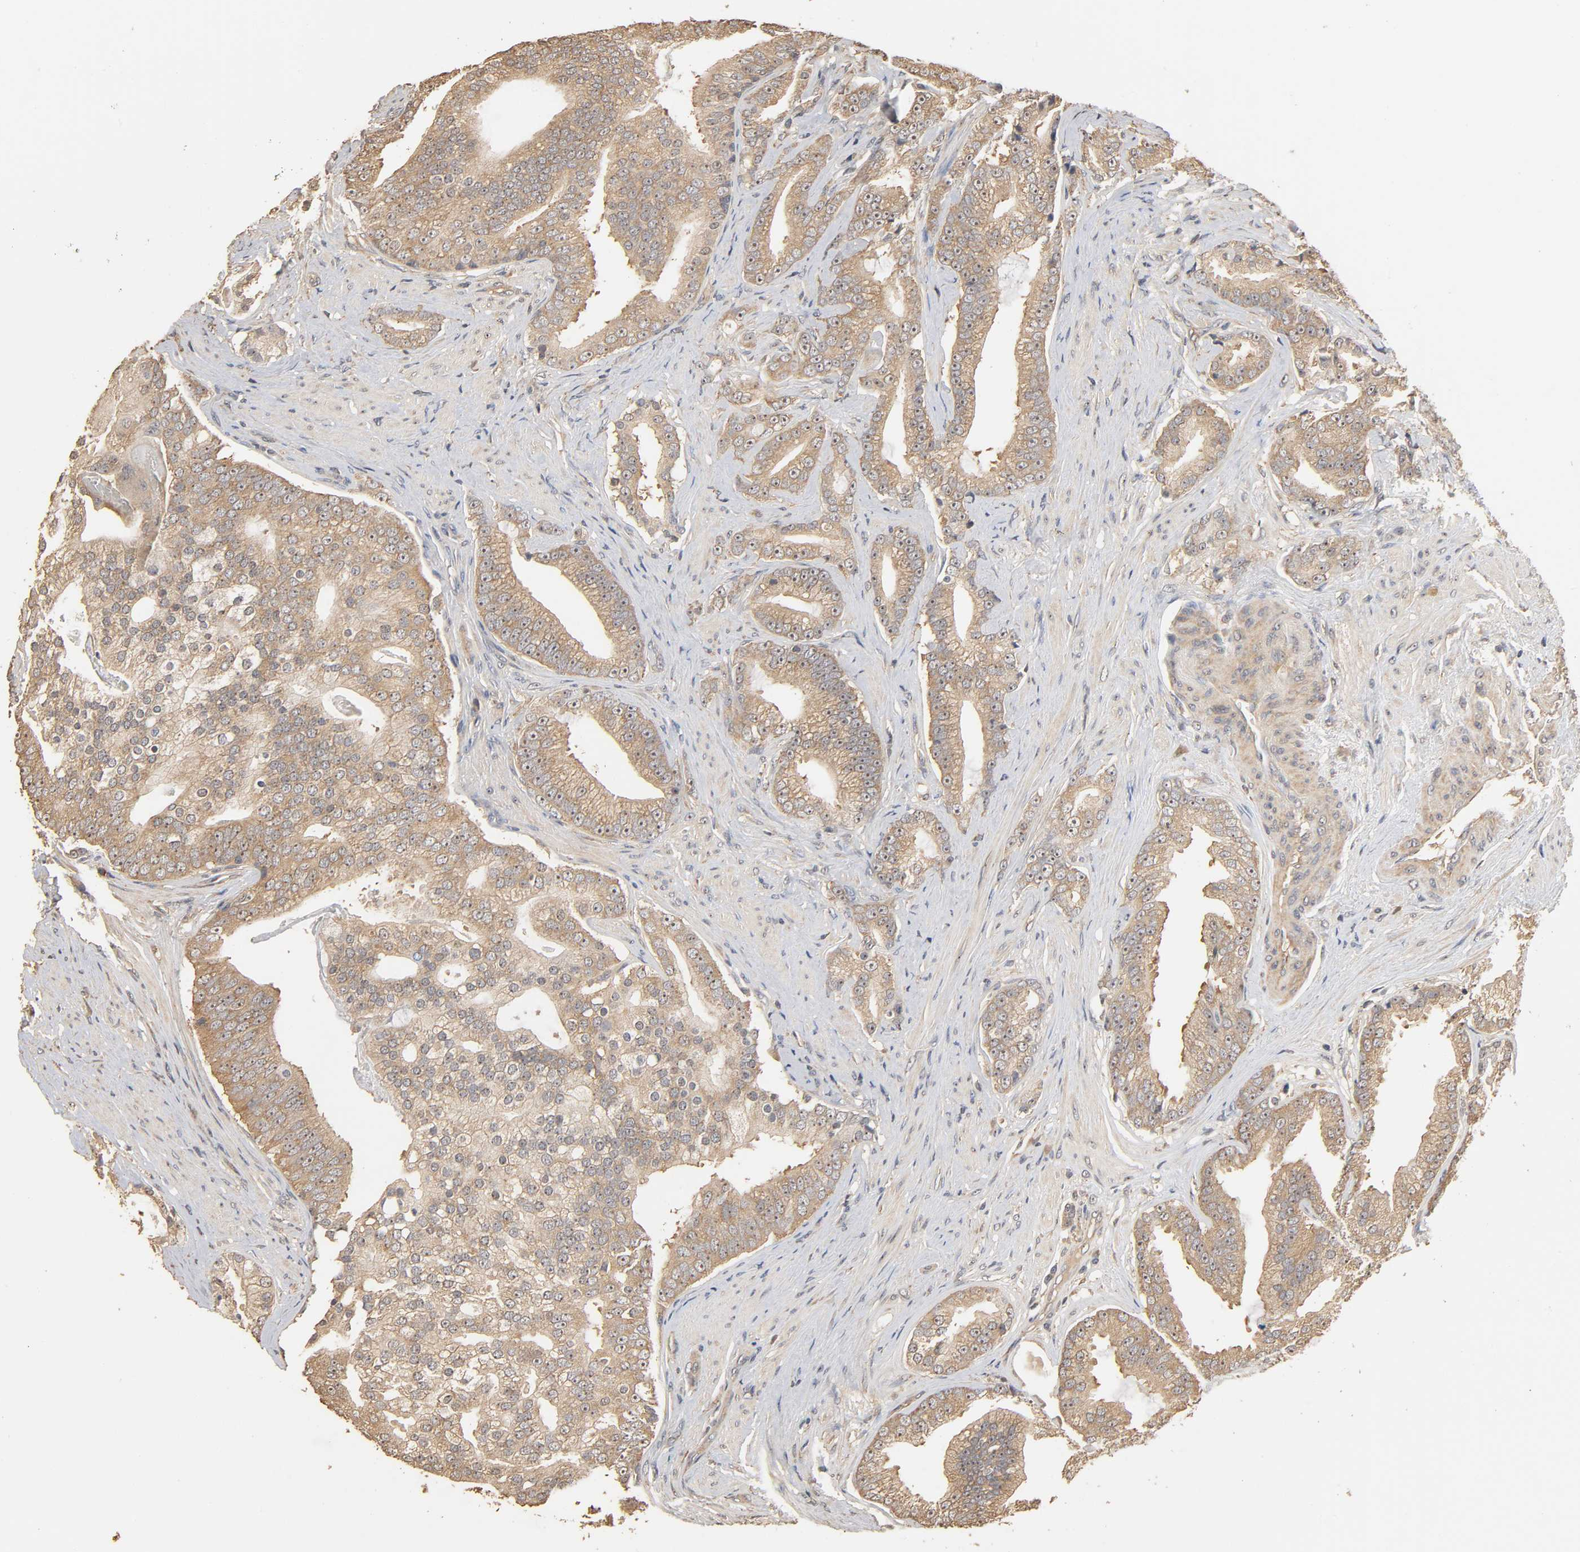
{"staining": {"intensity": "weak", "quantity": ">75%", "location": "cytoplasmic/membranous"}, "tissue": "prostate cancer", "cell_type": "Tumor cells", "image_type": "cancer", "snomed": [{"axis": "morphology", "description": "Adenocarcinoma, Low grade"}, {"axis": "topography", "description": "Prostate"}], "caption": "IHC micrograph of neoplastic tissue: human low-grade adenocarcinoma (prostate) stained using IHC demonstrates low levels of weak protein expression localized specifically in the cytoplasmic/membranous of tumor cells, appearing as a cytoplasmic/membranous brown color.", "gene": "ARHGEF7", "patient": {"sex": "male", "age": 58}}